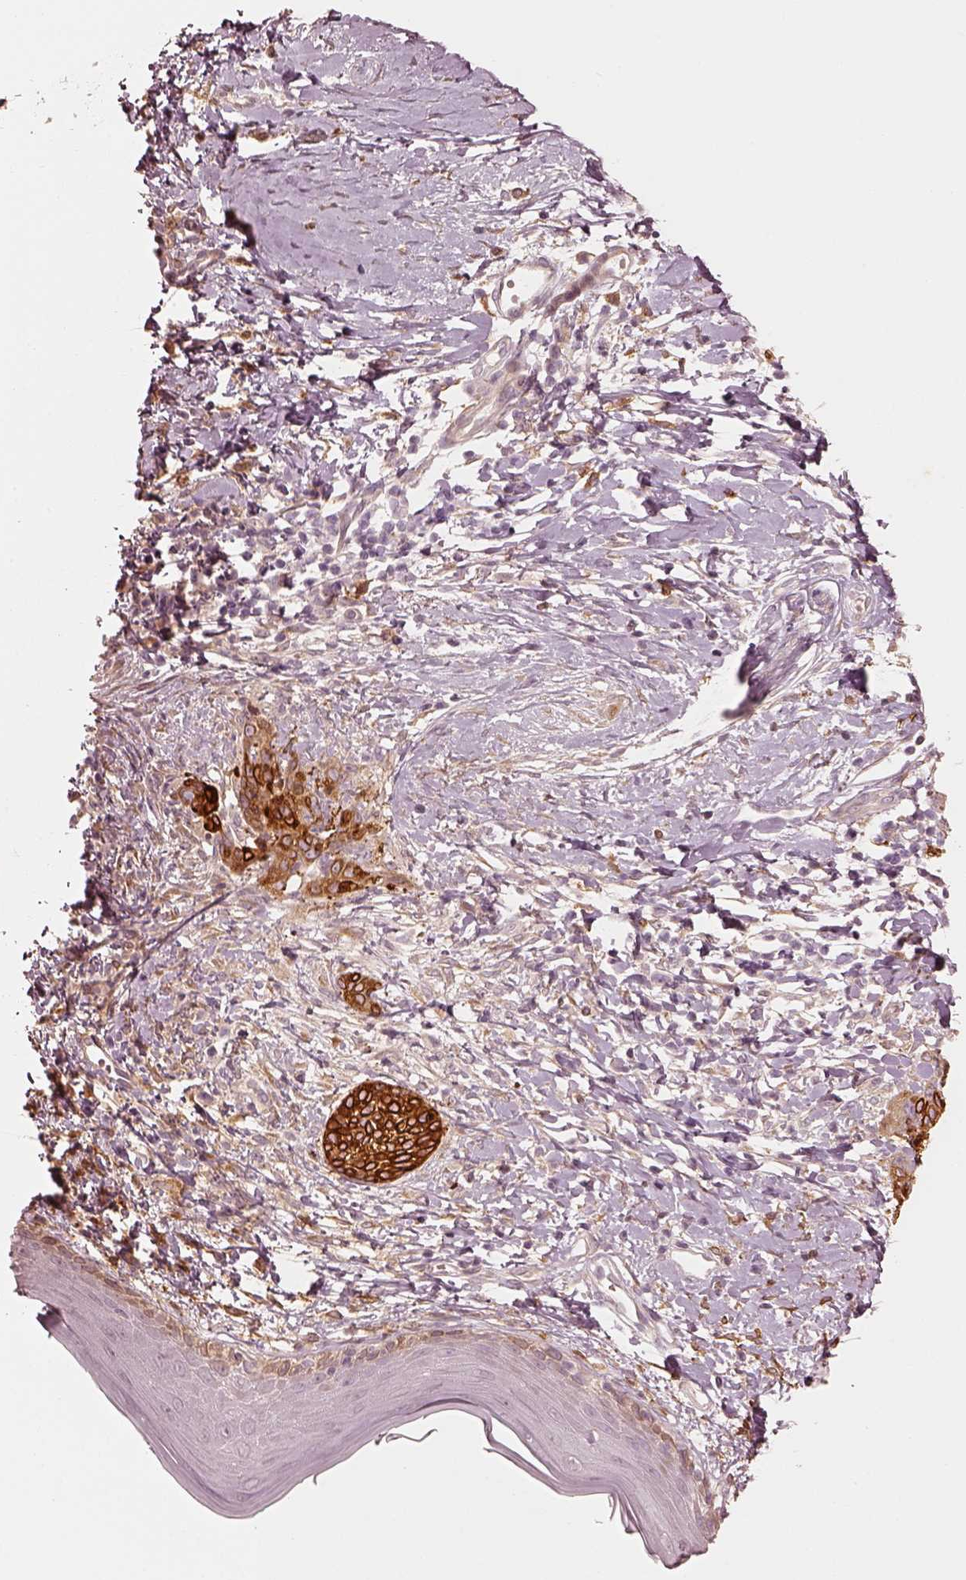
{"staining": {"intensity": "strong", "quantity": ">75%", "location": "cytoplasmic/membranous"}, "tissue": "skin cancer", "cell_type": "Tumor cells", "image_type": "cancer", "snomed": [{"axis": "morphology", "description": "Normal tissue, NOS"}, {"axis": "morphology", "description": "Basal cell carcinoma"}, {"axis": "topography", "description": "Skin"}], "caption": "Skin cancer (basal cell carcinoma) tissue demonstrates strong cytoplasmic/membranous staining in about >75% of tumor cells, visualized by immunohistochemistry.", "gene": "WLS", "patient": {"sex": "male", "age": 84}}